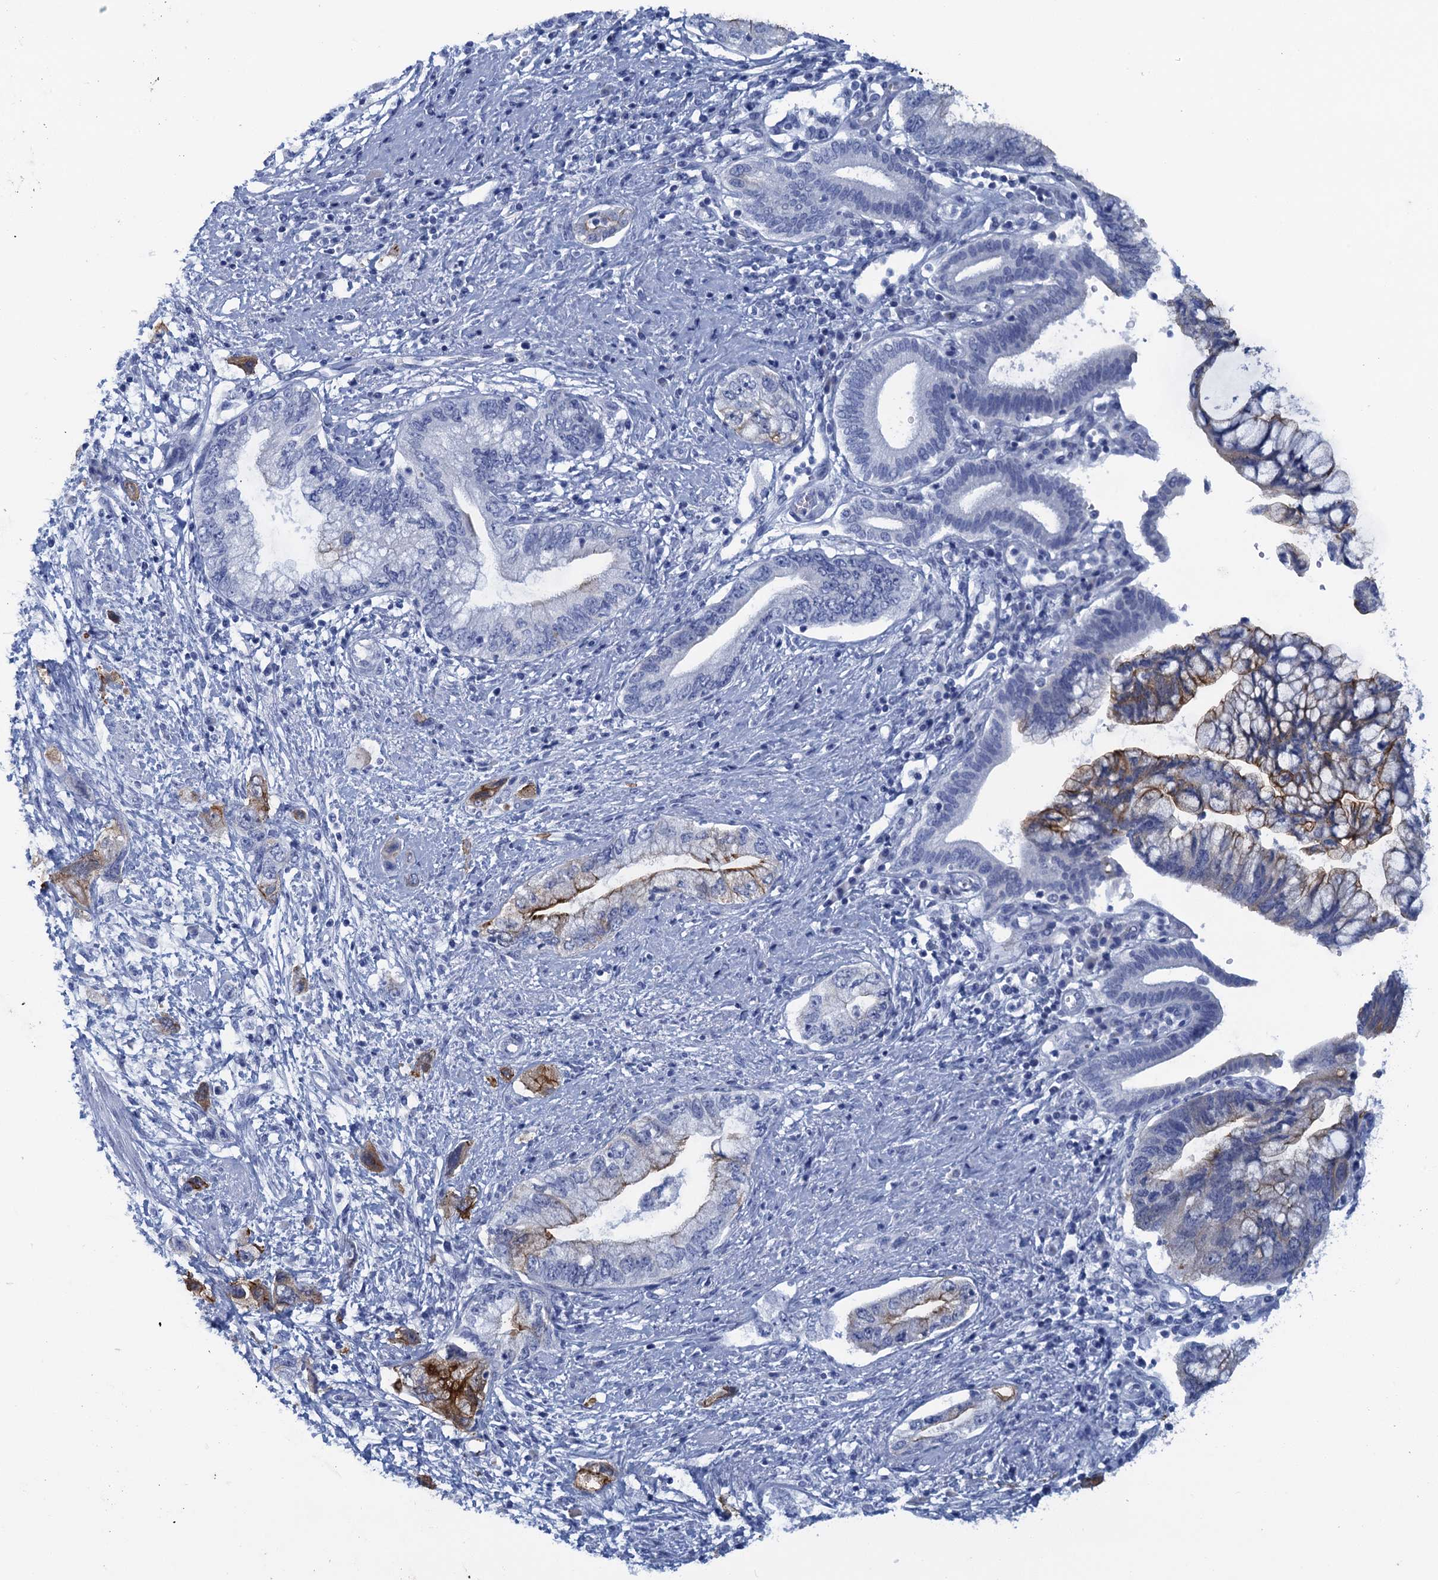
{"staining": {"intensity": "strong", "quantity": "<25%", "location": "cytoplasmic/membranous"}, "tissue": "pancreatic cancer", "cell_type": "Tumor cells", "image_type": "cancer", "snomed": [{"axis": "morphology", "description": "Adenocarcinoma, NOS"}, {"axis": "topography", "description": "Pancreas"}], "caption": "A histopathology image of human pancreatic cancer stained for a protein exhibits strong cytoplasmic/membranous brown staining in tumor cells.", "gene": "SCEL", "patient": {"sex": "female", "age": 73}}